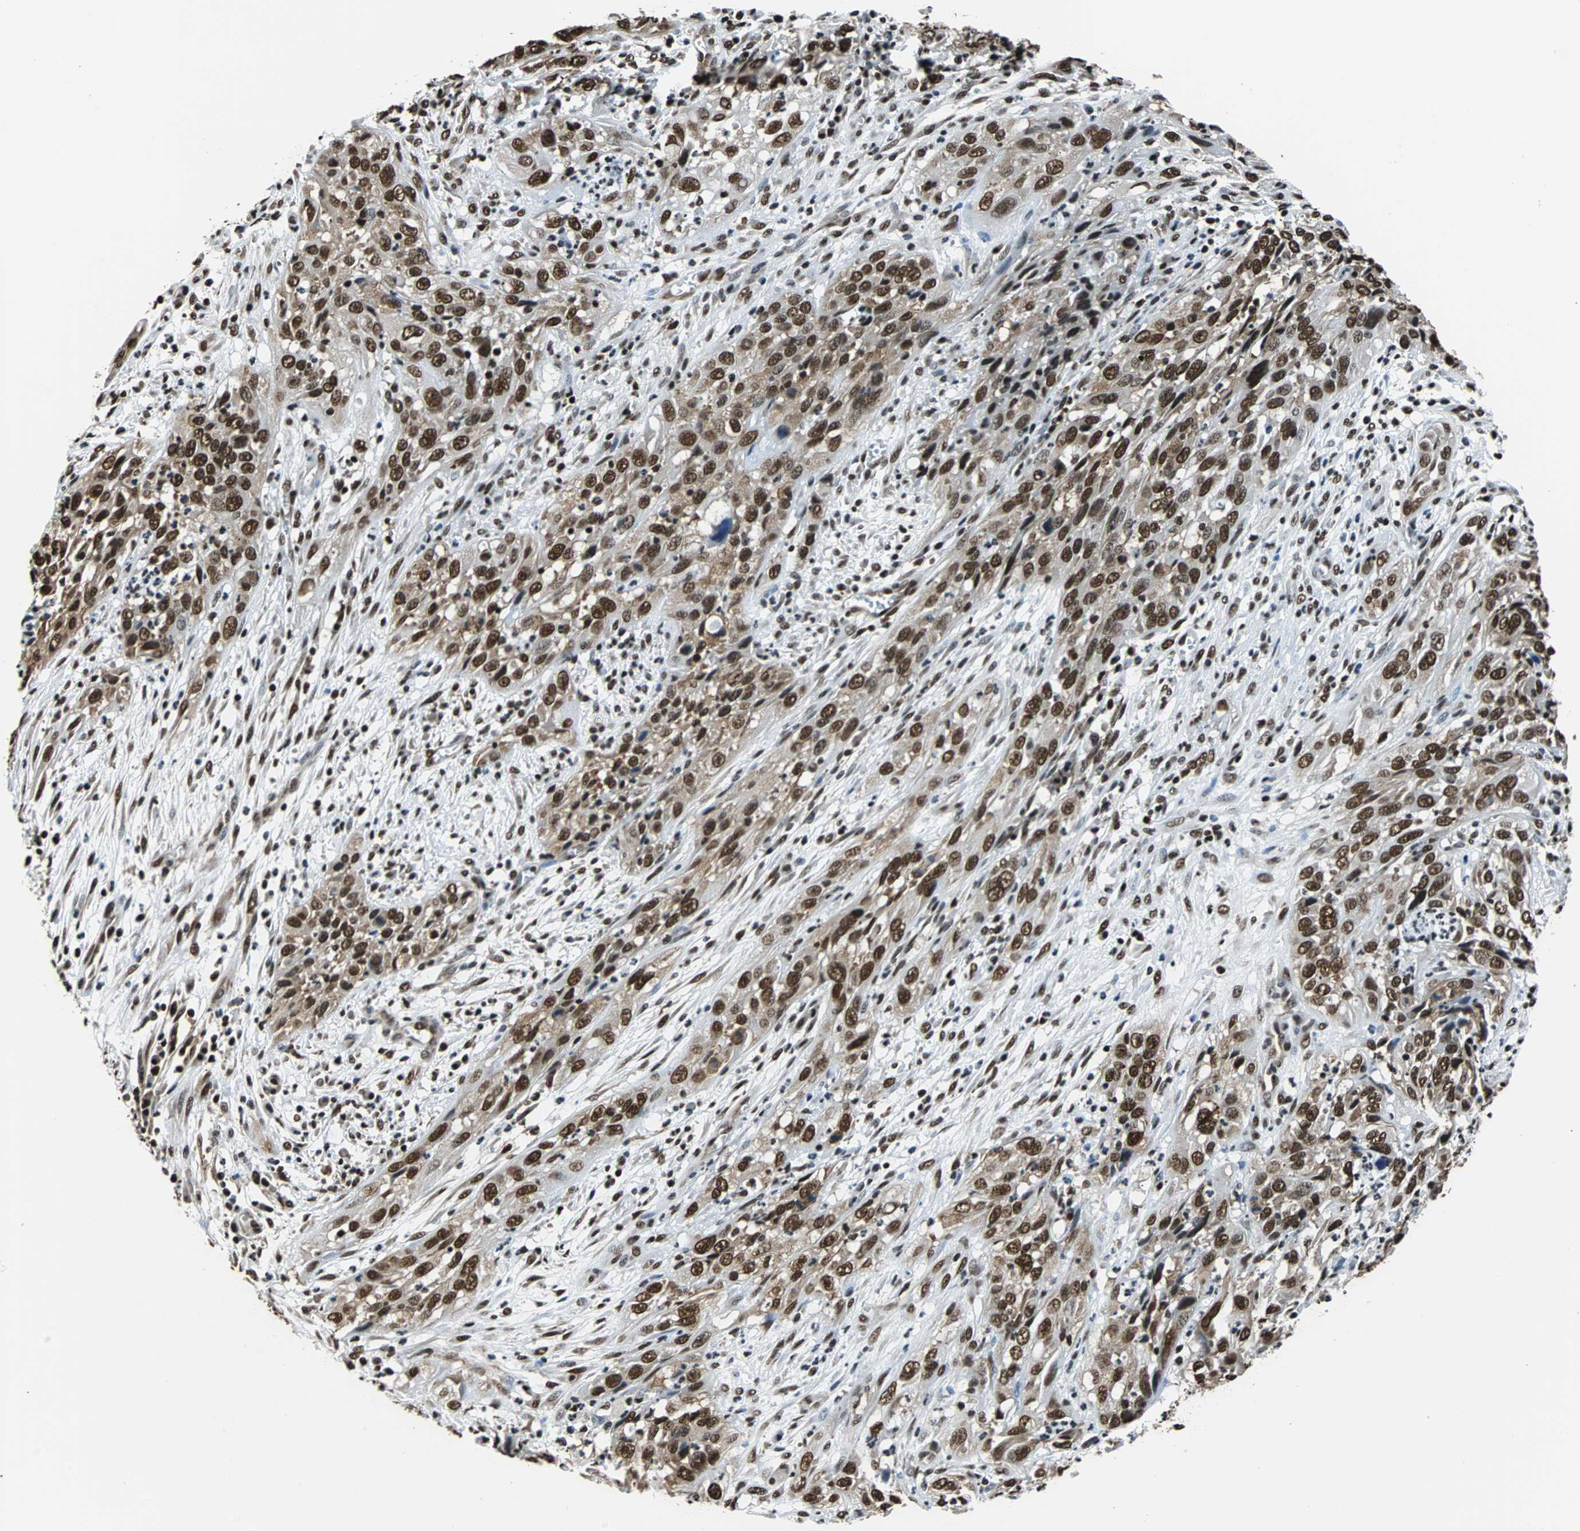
{"staining": {"intensity": "strong", "quantity": ">75%", "location": "cytoplasmic/membranous,nuclear"}, "tissue": "cervical cancer", "cell_type": "Tumor cells", "image_type": "cancer", "snomed": [{"axis": "morphology", "description": "Squamous cell carcinoma, NOS"}, {"axis": "topography", "description": "Cervix"}], "caption": "This image exhibits IHC staining of human squamous cell carcinoma (cervical), with high strong cytoplasmic/membranous and nuclear positivity in about >75% of tumor cells.", "gene": "FUBP1", "patient": {"sex": "female", "age": 32}}